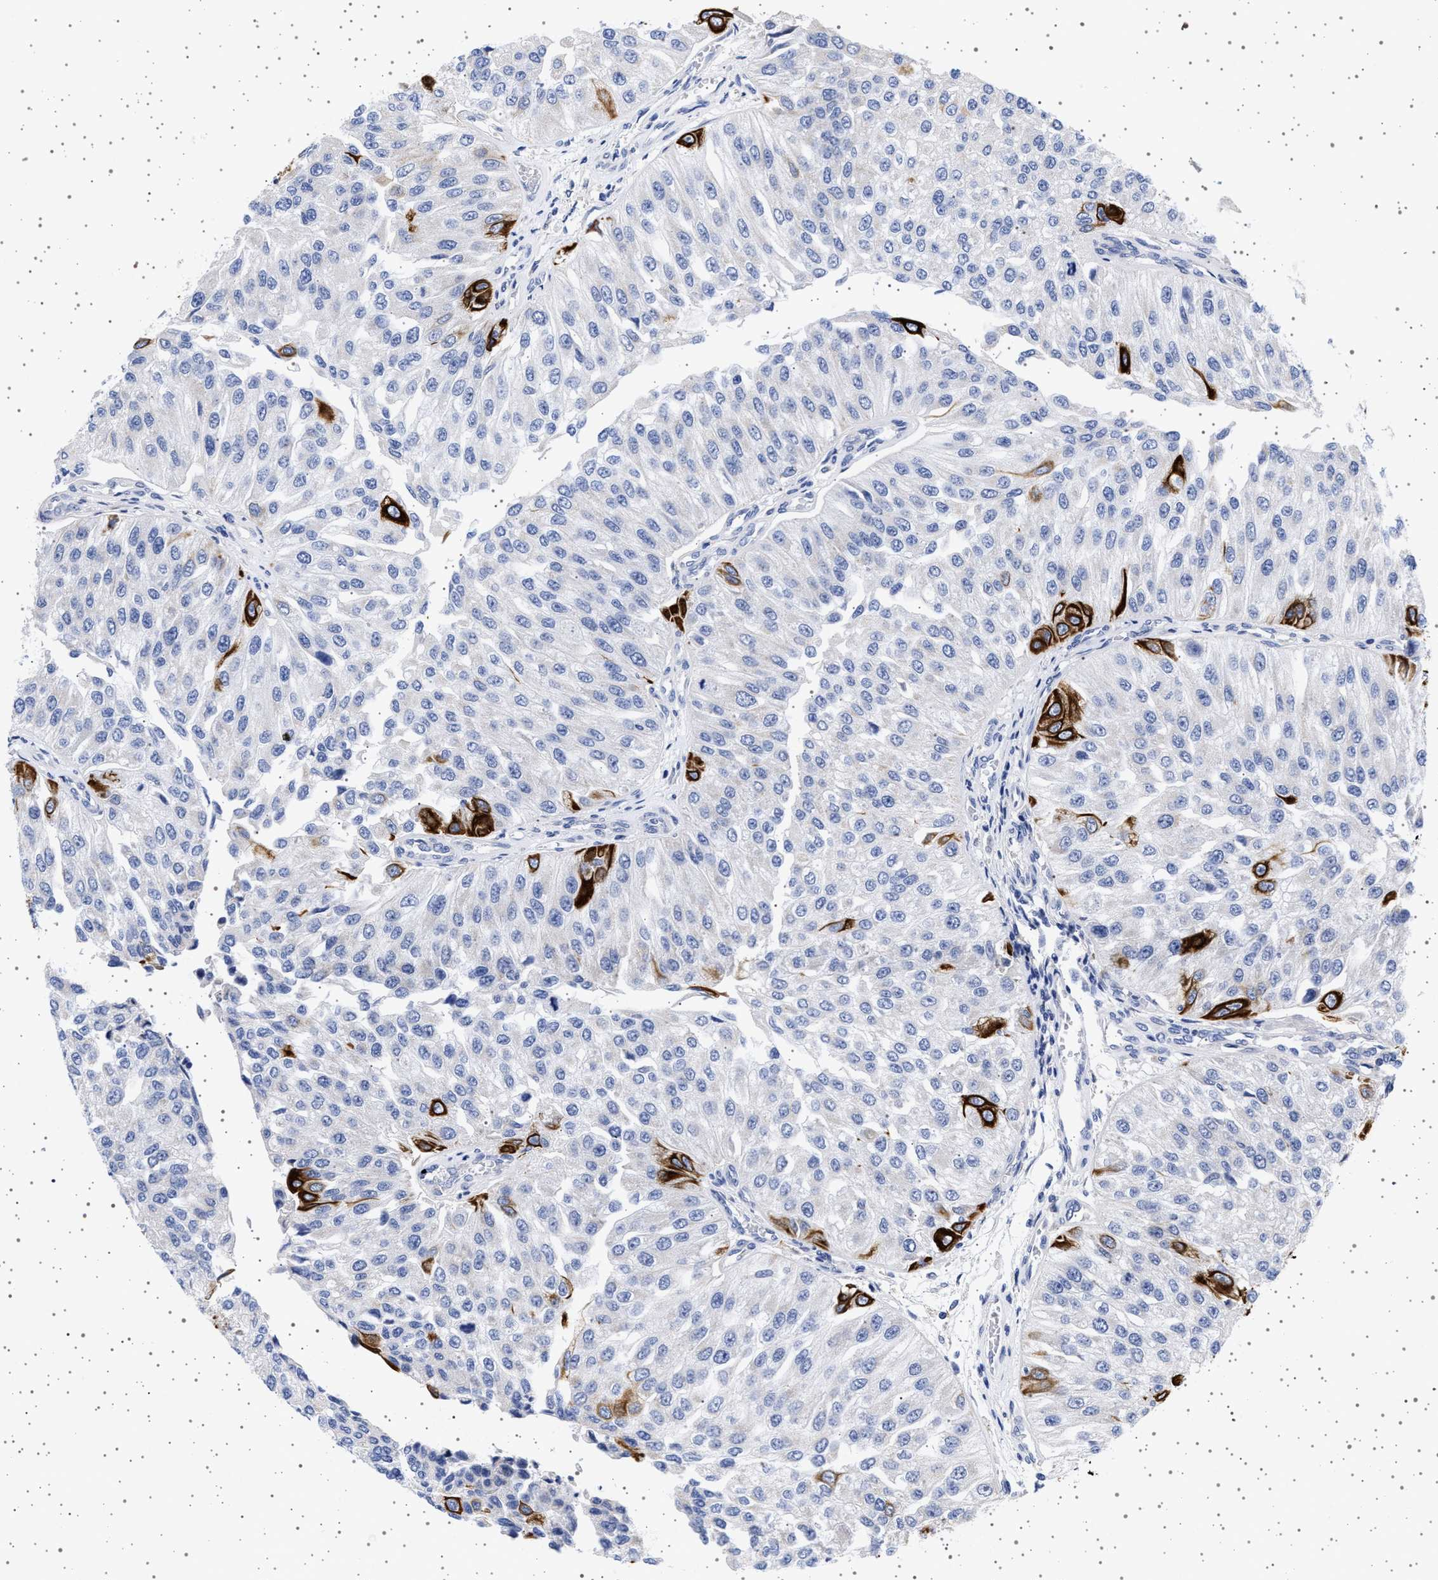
{"staining": {"intensity": "strong", "quantity": "<25%", "location": "cytoplasmic/membranous"}, "tissue": "urothelial cancer", "cell_type": "Tumor cells", "image_type": "cancer", "snomed": [{"axis": "morphology", "description": "Urothelial carcinoma, High grade"}, {"axis": "topography", "description": "Kidney"}, {"axis": "topography", "description": "Urinary bladder"}], "caption": "Brown immunohistochemical staining in urothelial carcinoma (high-grade) reveals strong cytoplasmic/membranous staining in approximately <25% of tumor cells.", "gene": "TRMT10B", "patient": {"sex": "male", "age": 77}}